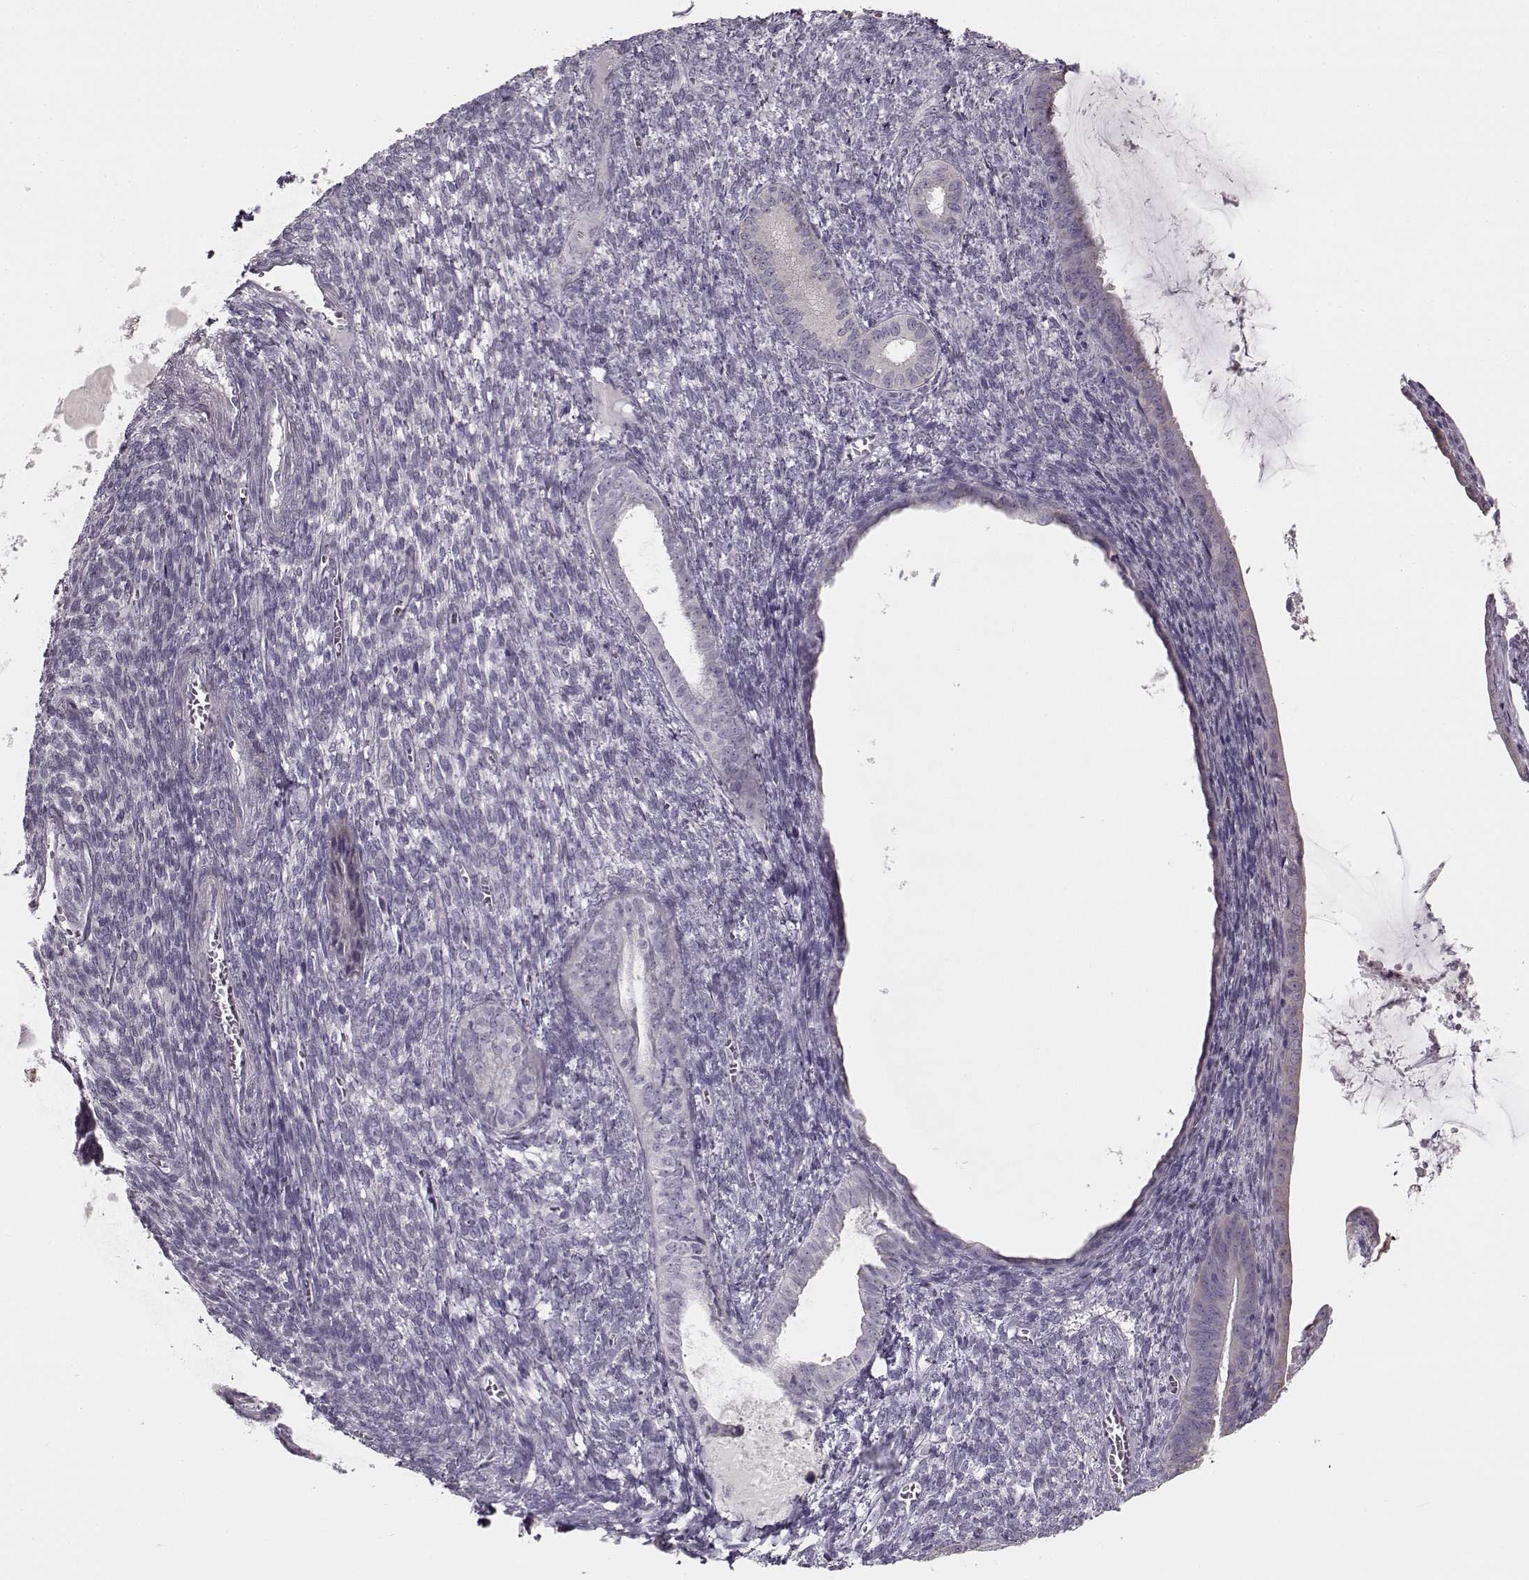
{"staining": {"intensity": "negative", "quantity": "none", "location": "none"}, "tissue": "endometrial cancer", "cell_type": "Tumor cells", "image_type": "cancer", "snomed": [{"axis": "morphology", "description": "Adenocarcinoma, NOS"}, {"axis": "topography", "description": "Endometrium"}], "caption": "This is an immunohistochemistry histopathology image of adenocarcinoma (endometrial). There is no positivity in tumor cells.", "gene": "MAP6D1", "patient": {"sex": "female", "age": 86}}